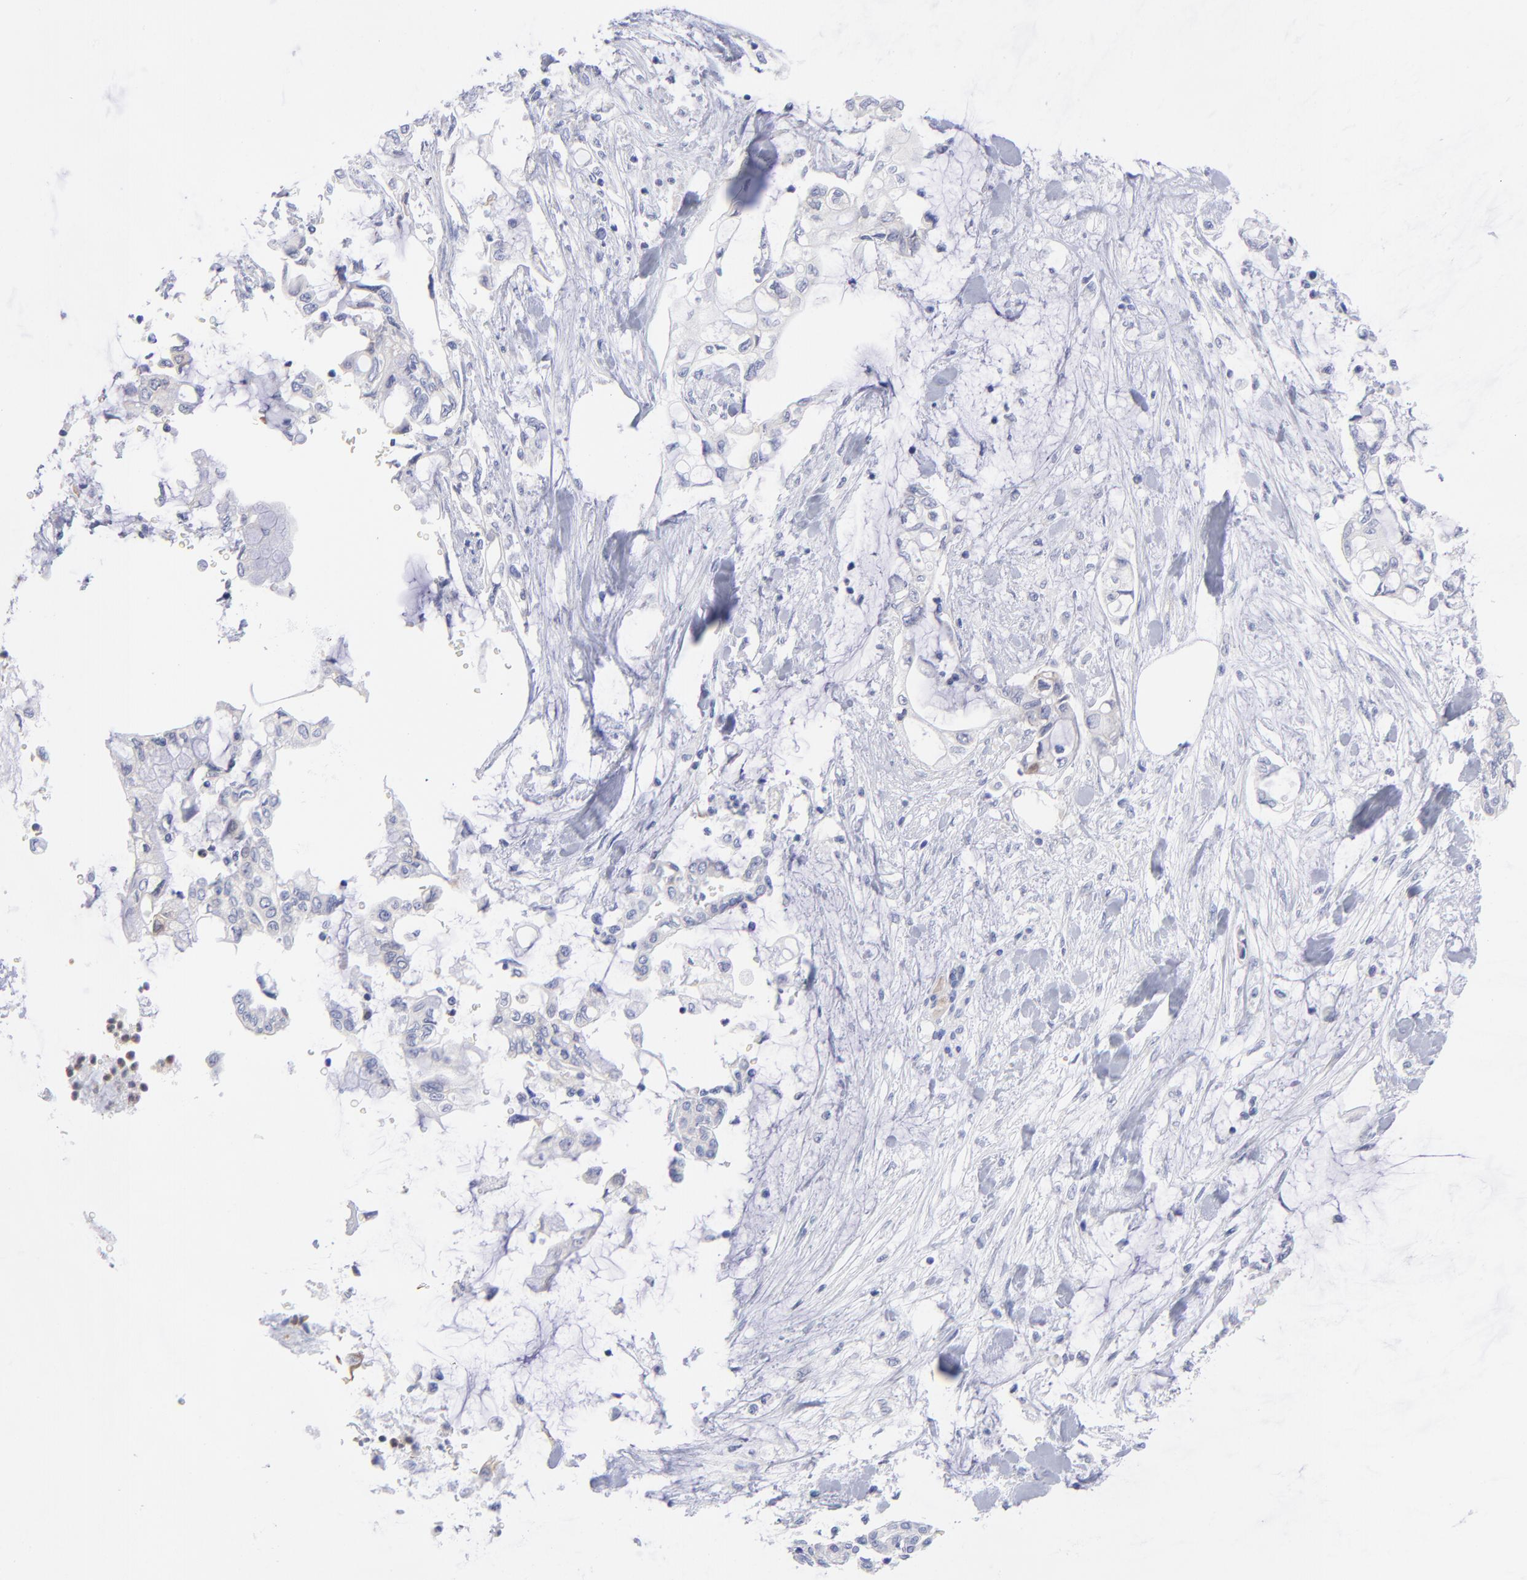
{"staining": {"intensity": "negative", "quantity": "none", "location": "none"}, "tissue": "pancreatic cancer", "cell_type": "Tumor cells", "image_type": "cancer", "snomed": [{"axis": "morphology", "description": "Adenocarcinoma, NOS"}, {"axis": "topography", "description": "Pancreas"}], "caption": "IHC histopathology image of human pancreatic cancer (adenocarcinoma) stained for a protein (brown), which demonstrates no staining in tumor cells.", "gene": "EIF2AK2", "patient": {"sex": "female", "age": 70}}